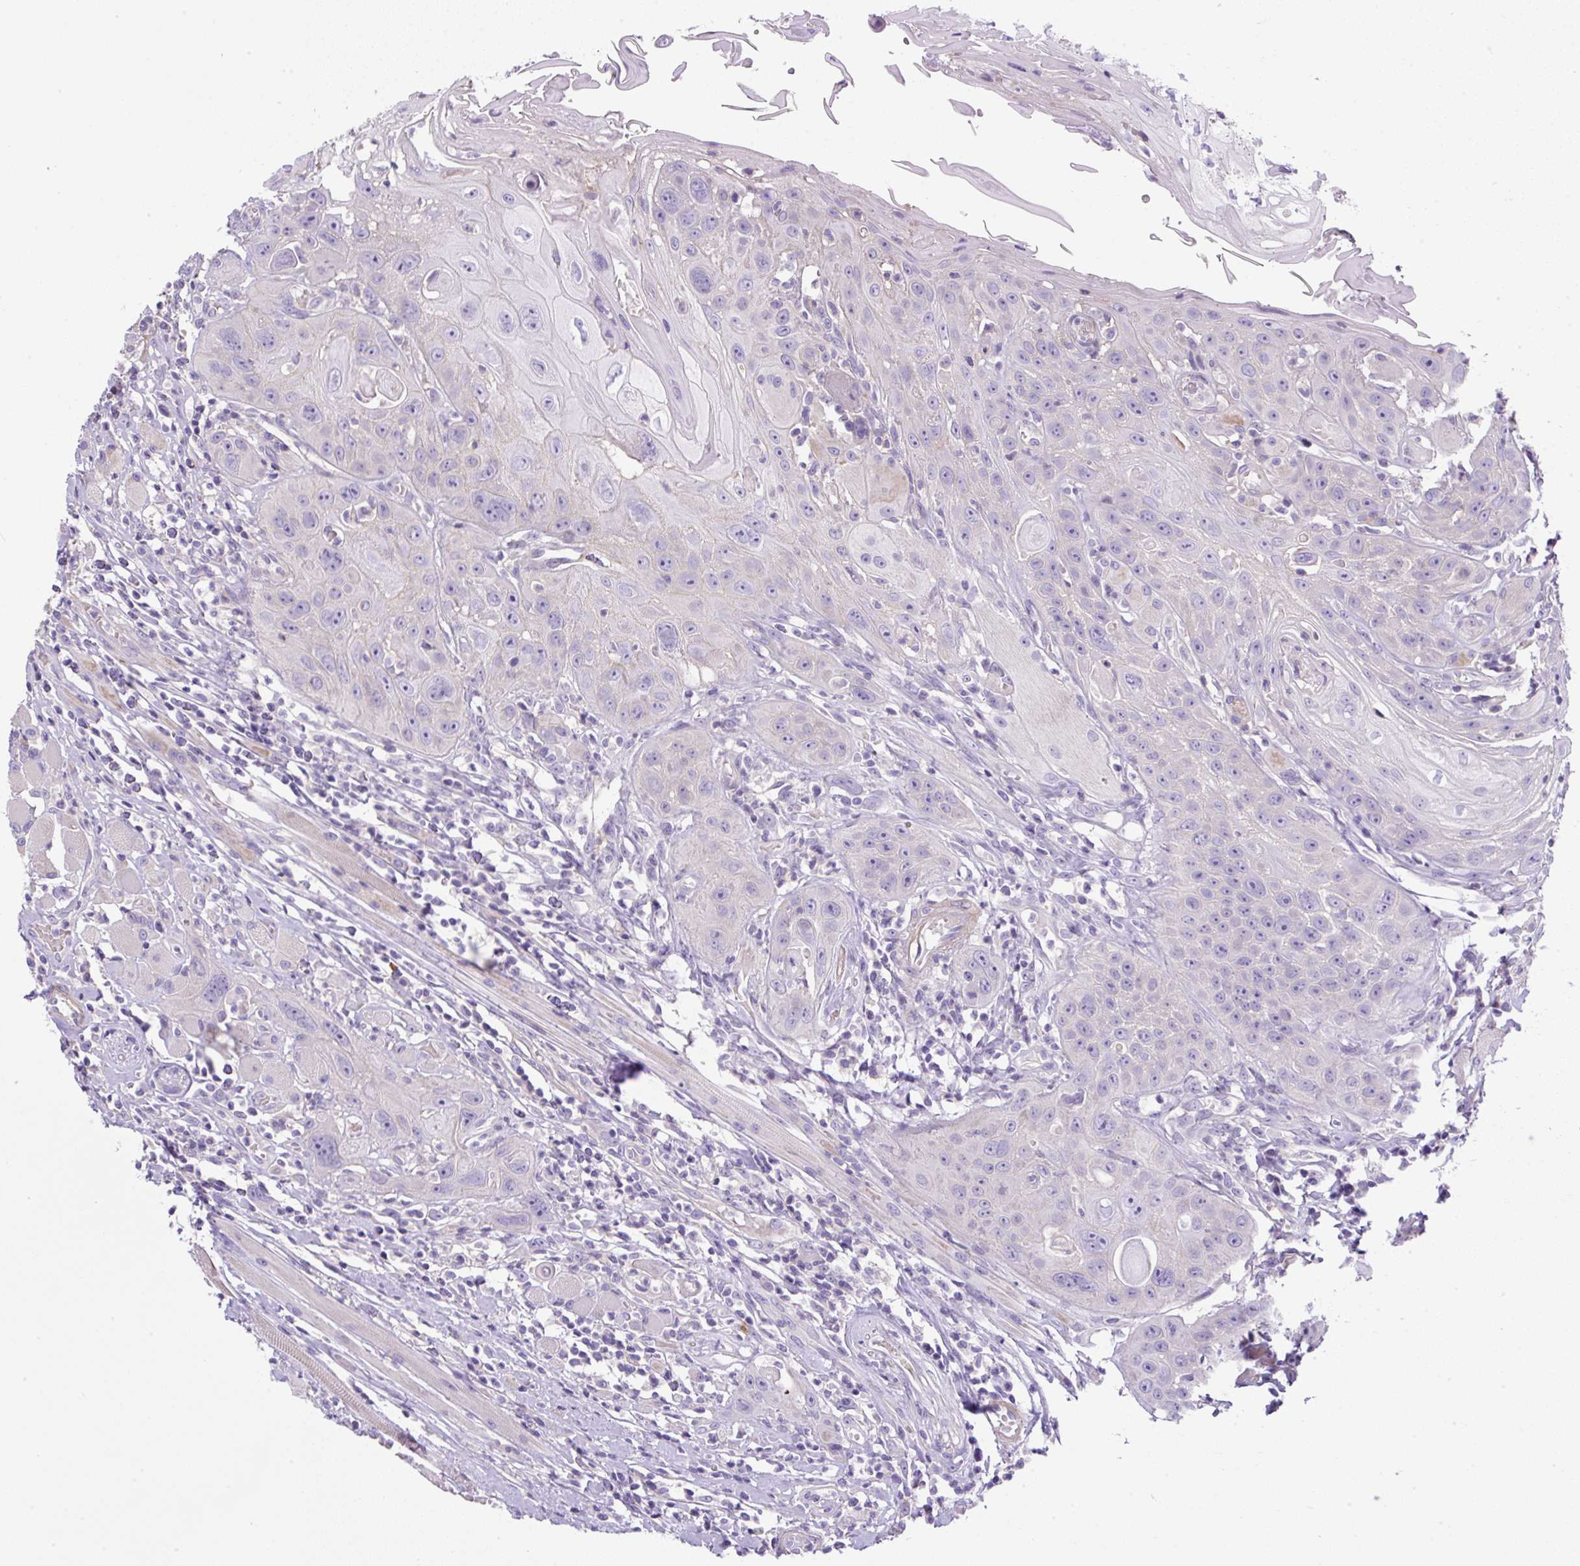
{"staining": {"intensity": "negative", "quantity": "none", "location": "none"}, "tissue": "head and neck cancer", "cell_type": "Tumor cells", "image_type": "cancer", "snomed": [{"axis": "morphology", "description": "Squamous cell carcinoma, NOS"}, {"axis": "topography", "description": "Head-Neck"}], "caption": "This photomicrograph is of head and neck squamous cell carcinoma stained with immunohistochemistry to label a protein in brown with the nuclei are counter-stained blue. There is no staining in tumor cells.", "gene": "NPTN", "patient": {"sex": "female", "age": 59}}